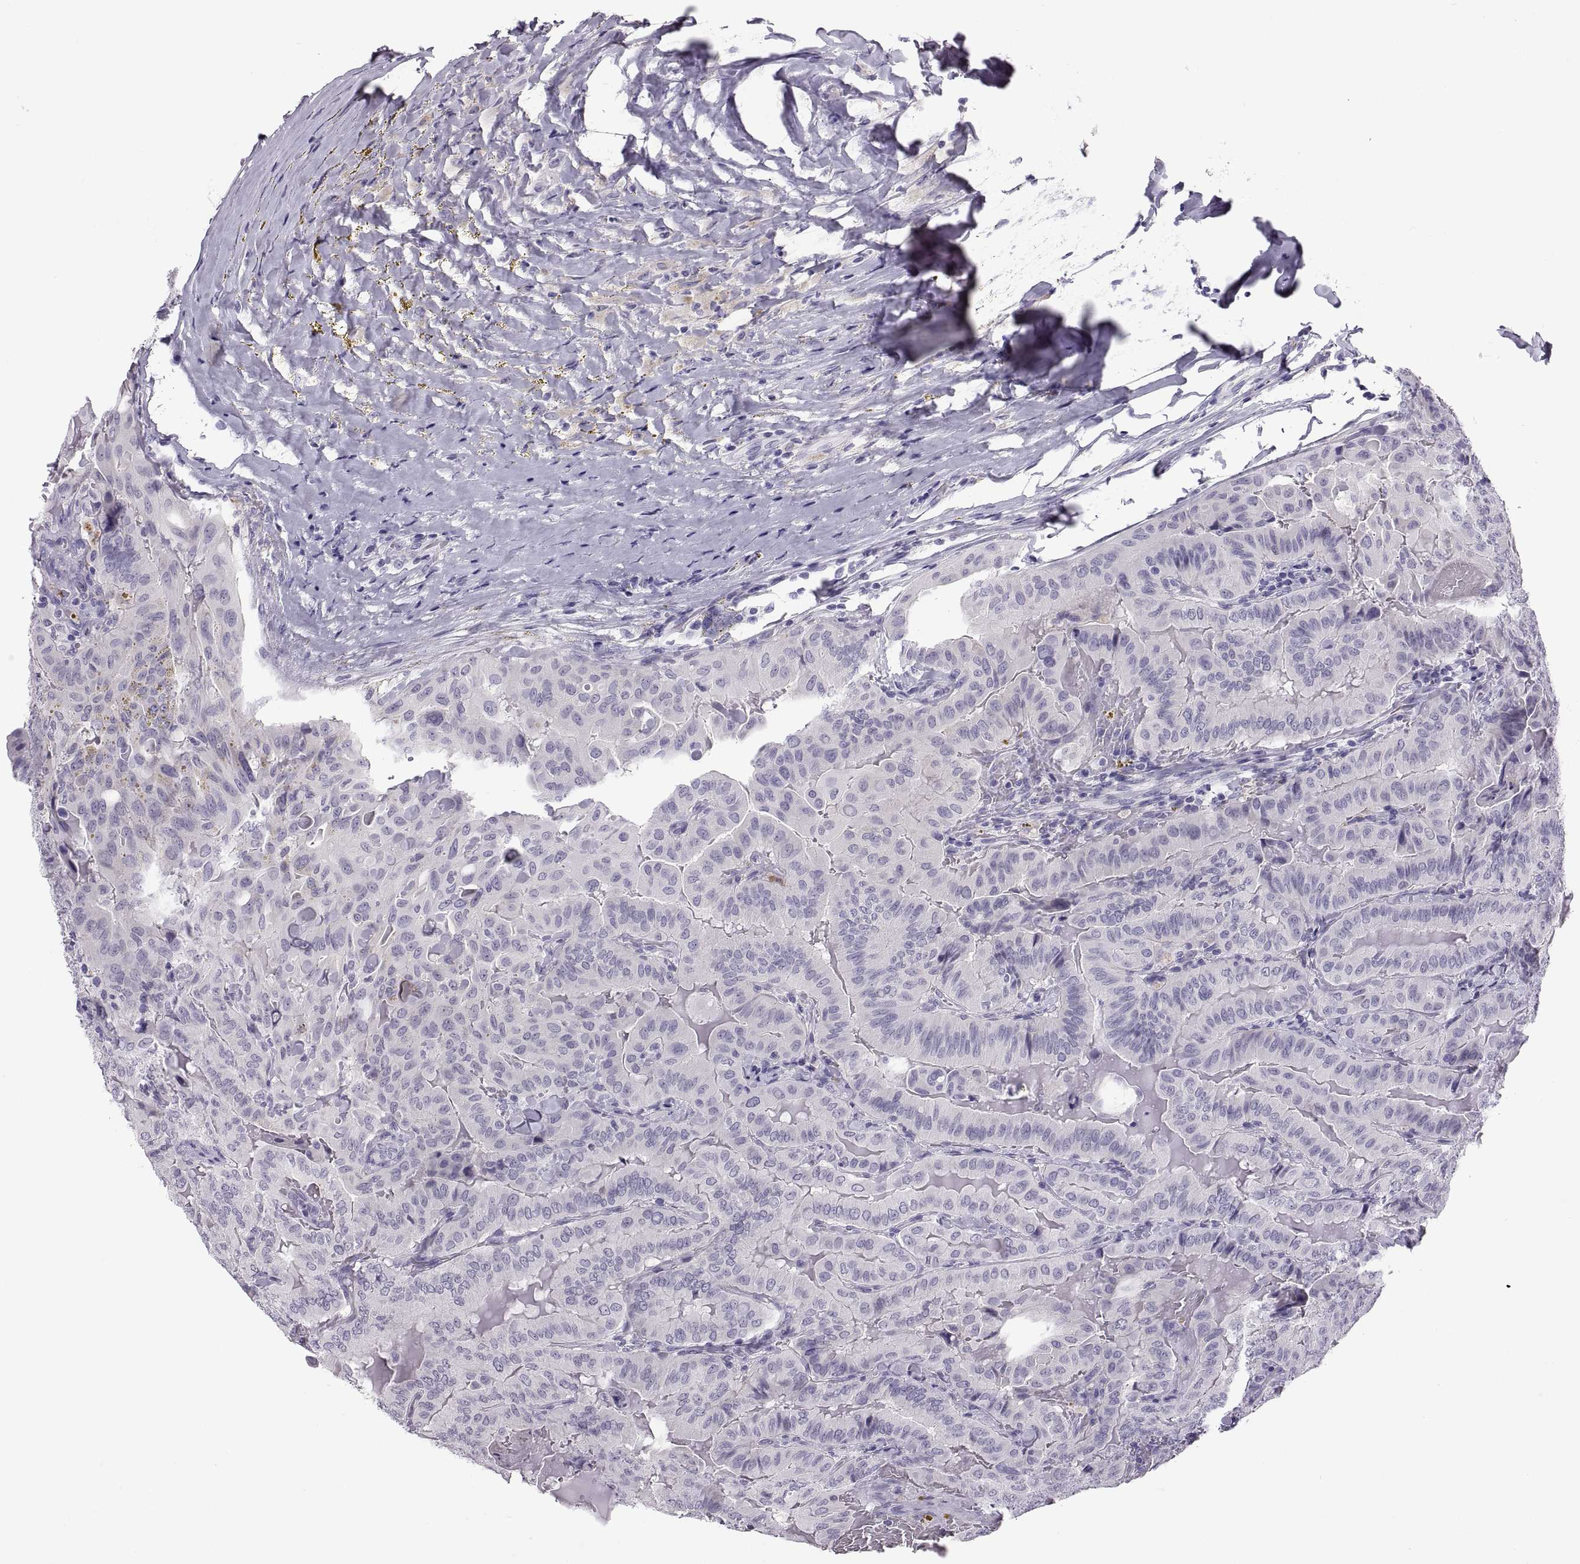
{"staining": {"intensity": "negative", "quantity": "none", "location": "none"}, "tissue": "thyroid cancer", "cell_type": "Tumor cells", "image_type": "cancer", "snomed": [{"axis": "morphology", "description": "Papillary adenocarcinoma, NOS"}, {"axis": "topography", "description": "Thyroid gland"}], "caption": "This image is of thyroid papillary adenocarcinoma stained with immunohistochemistry (IHC) to label a protein in brown with the nuclei are counter-stained blue. There is no expression in tumor cells.", "gene": "QRICH2", "patient": {"sex": "female", "age": 68}}